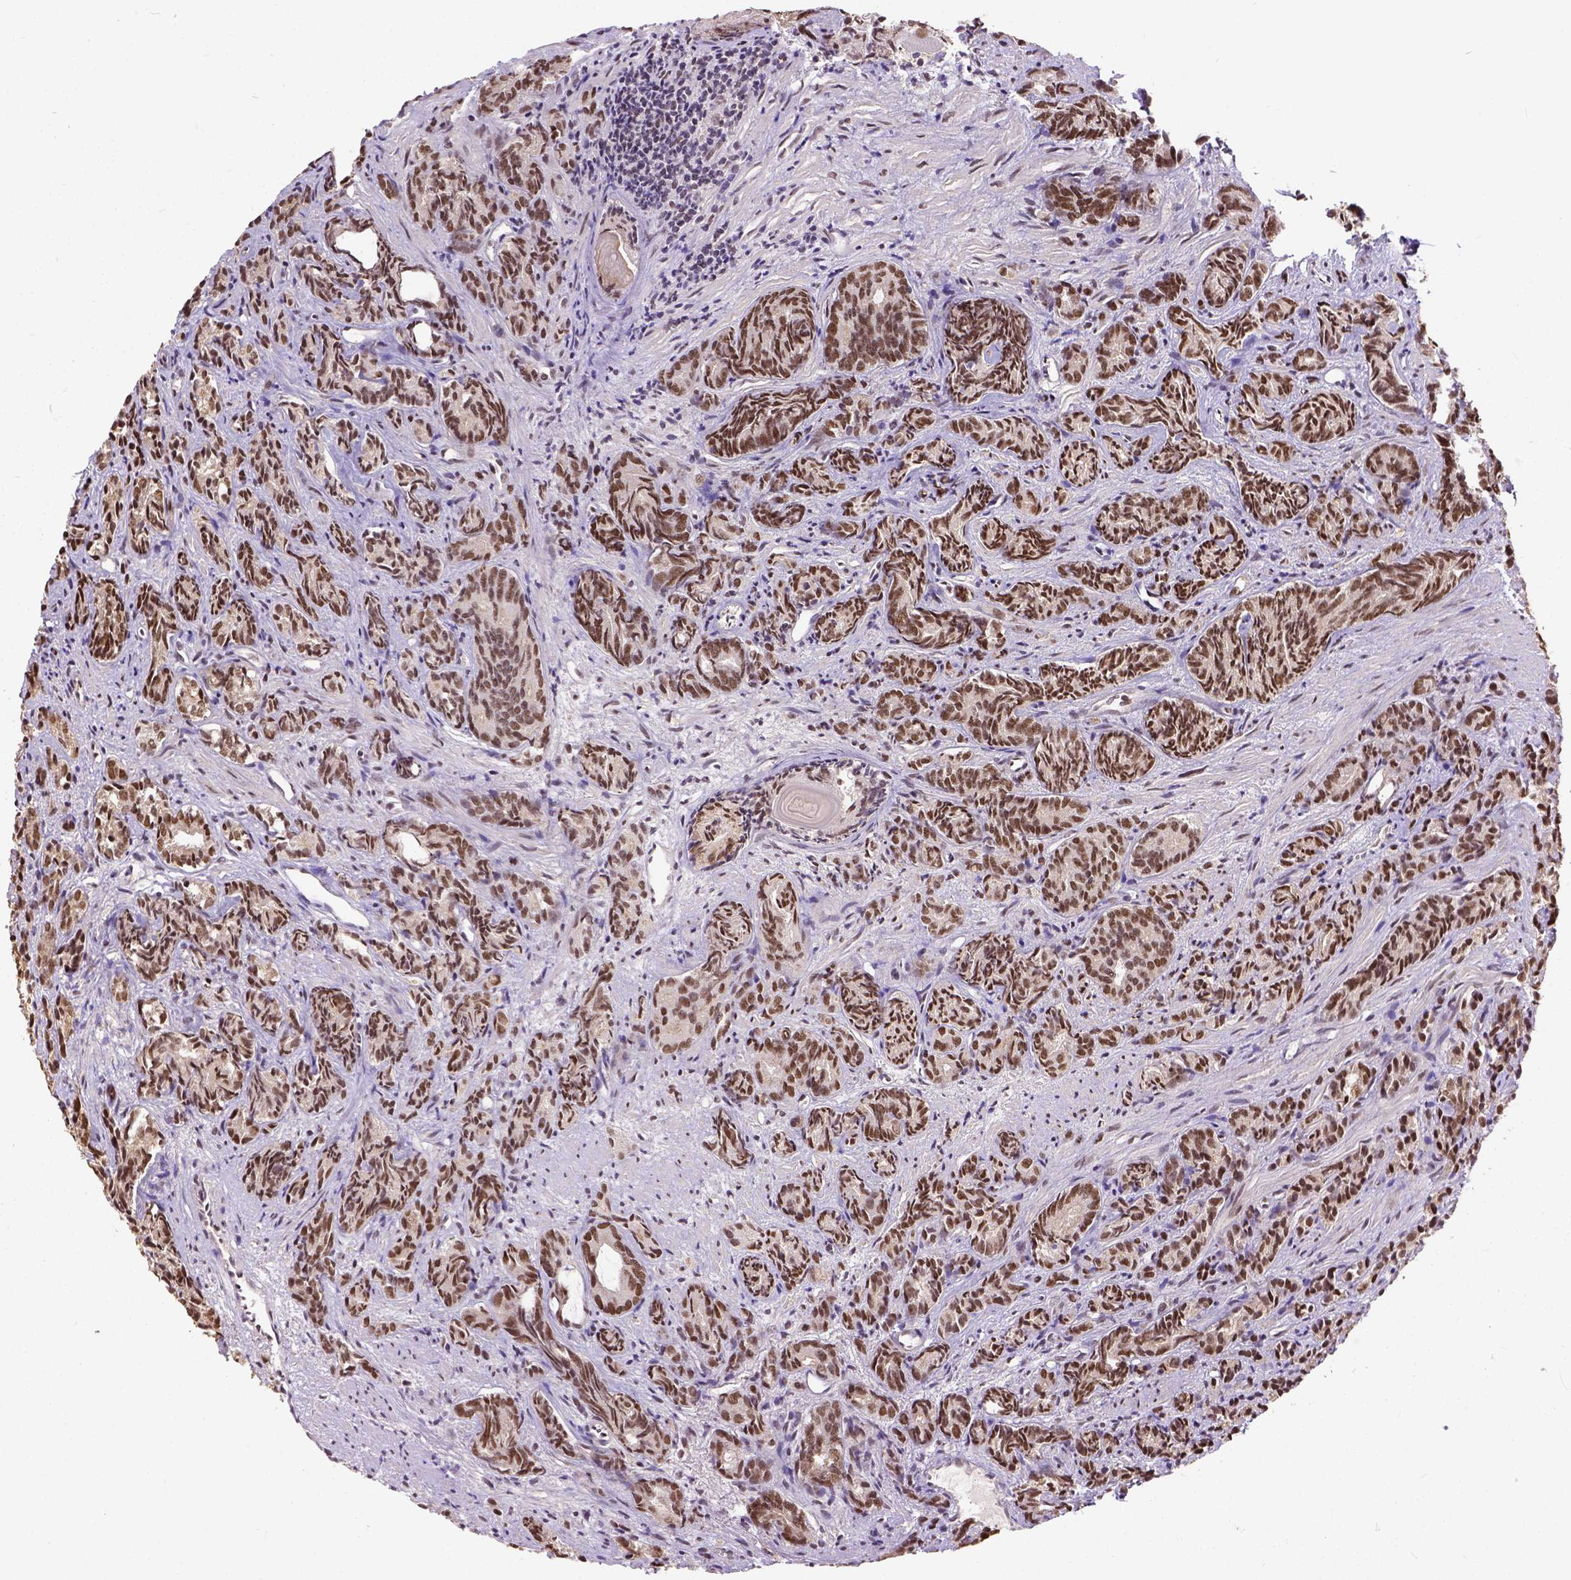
{"staining": {"intensity": "strong", "quantity": ">75%", "location": "nuclear"}, "tissue": "prostate cancer", "cell_type": "Tumor cells", "image_type": "cancer", "snomed": [{"axis": "morphology", "description": "Adenocarcinoma, High grade"}, {"axis": "topography", "description": "Prostate"}], "caption": "Strong nuclear protein positivity is identified in about >75% of tumor cells in prostate adenocarcinoma (high-grade).", "gene": "NACC1", "patient": {"sex": "male", "age": 84}}